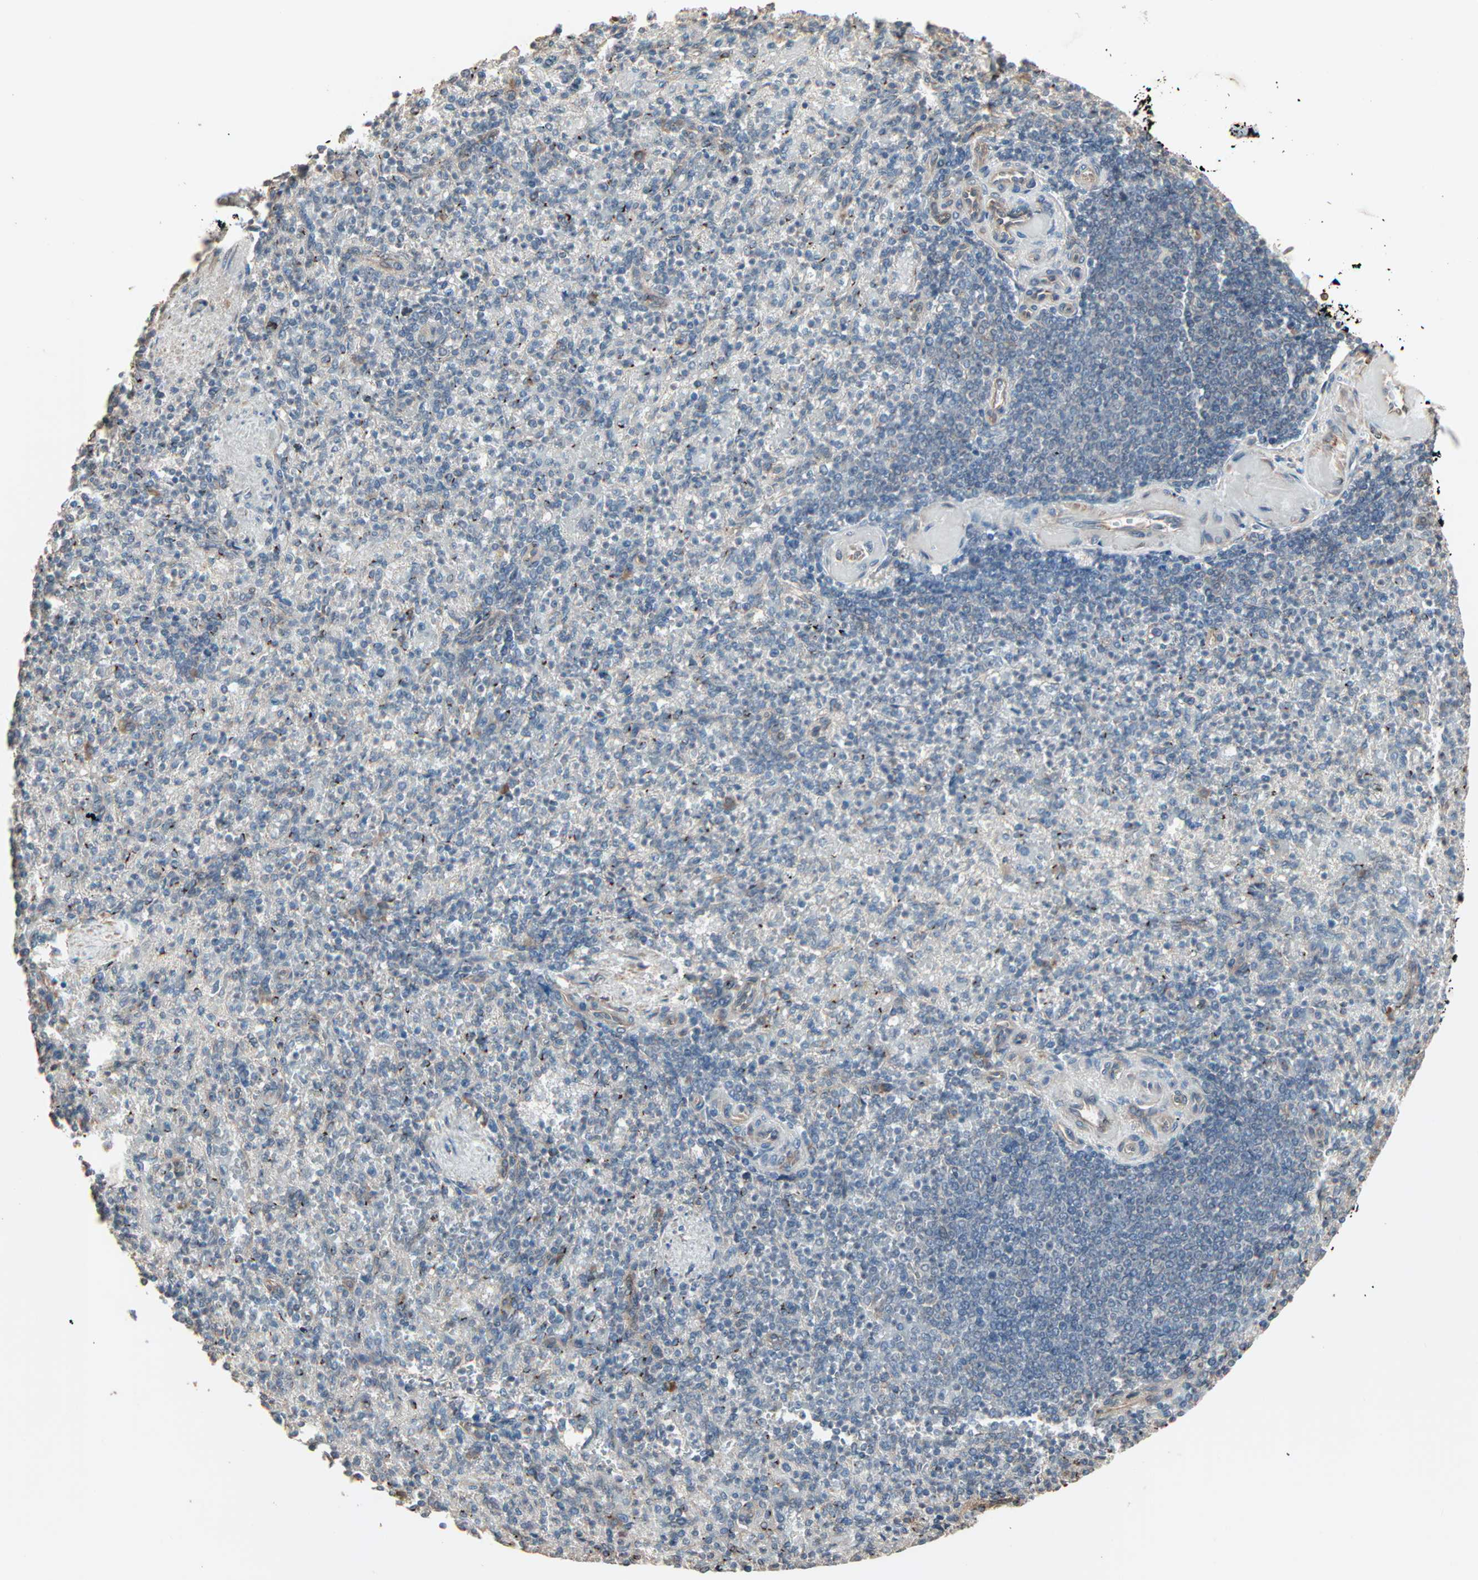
{"staining": {"intensity": "negative", "quantity": "none", "location": "none"}, "tissue": "spleen", "cell_type": "Cells in red pulp", "image_type": "normal", "snomed": [{"axis": "morphology", "description": "Normal tissue, NOS"}, {"axis": "topography", "description": "Spleen"}], "caption": "Immunohistochemistry (IHC) of normal spleen exhibits no expression in cells in red pulp.", "gene": "GALNT3", "patient": {"sex": "female", "age": 74}}